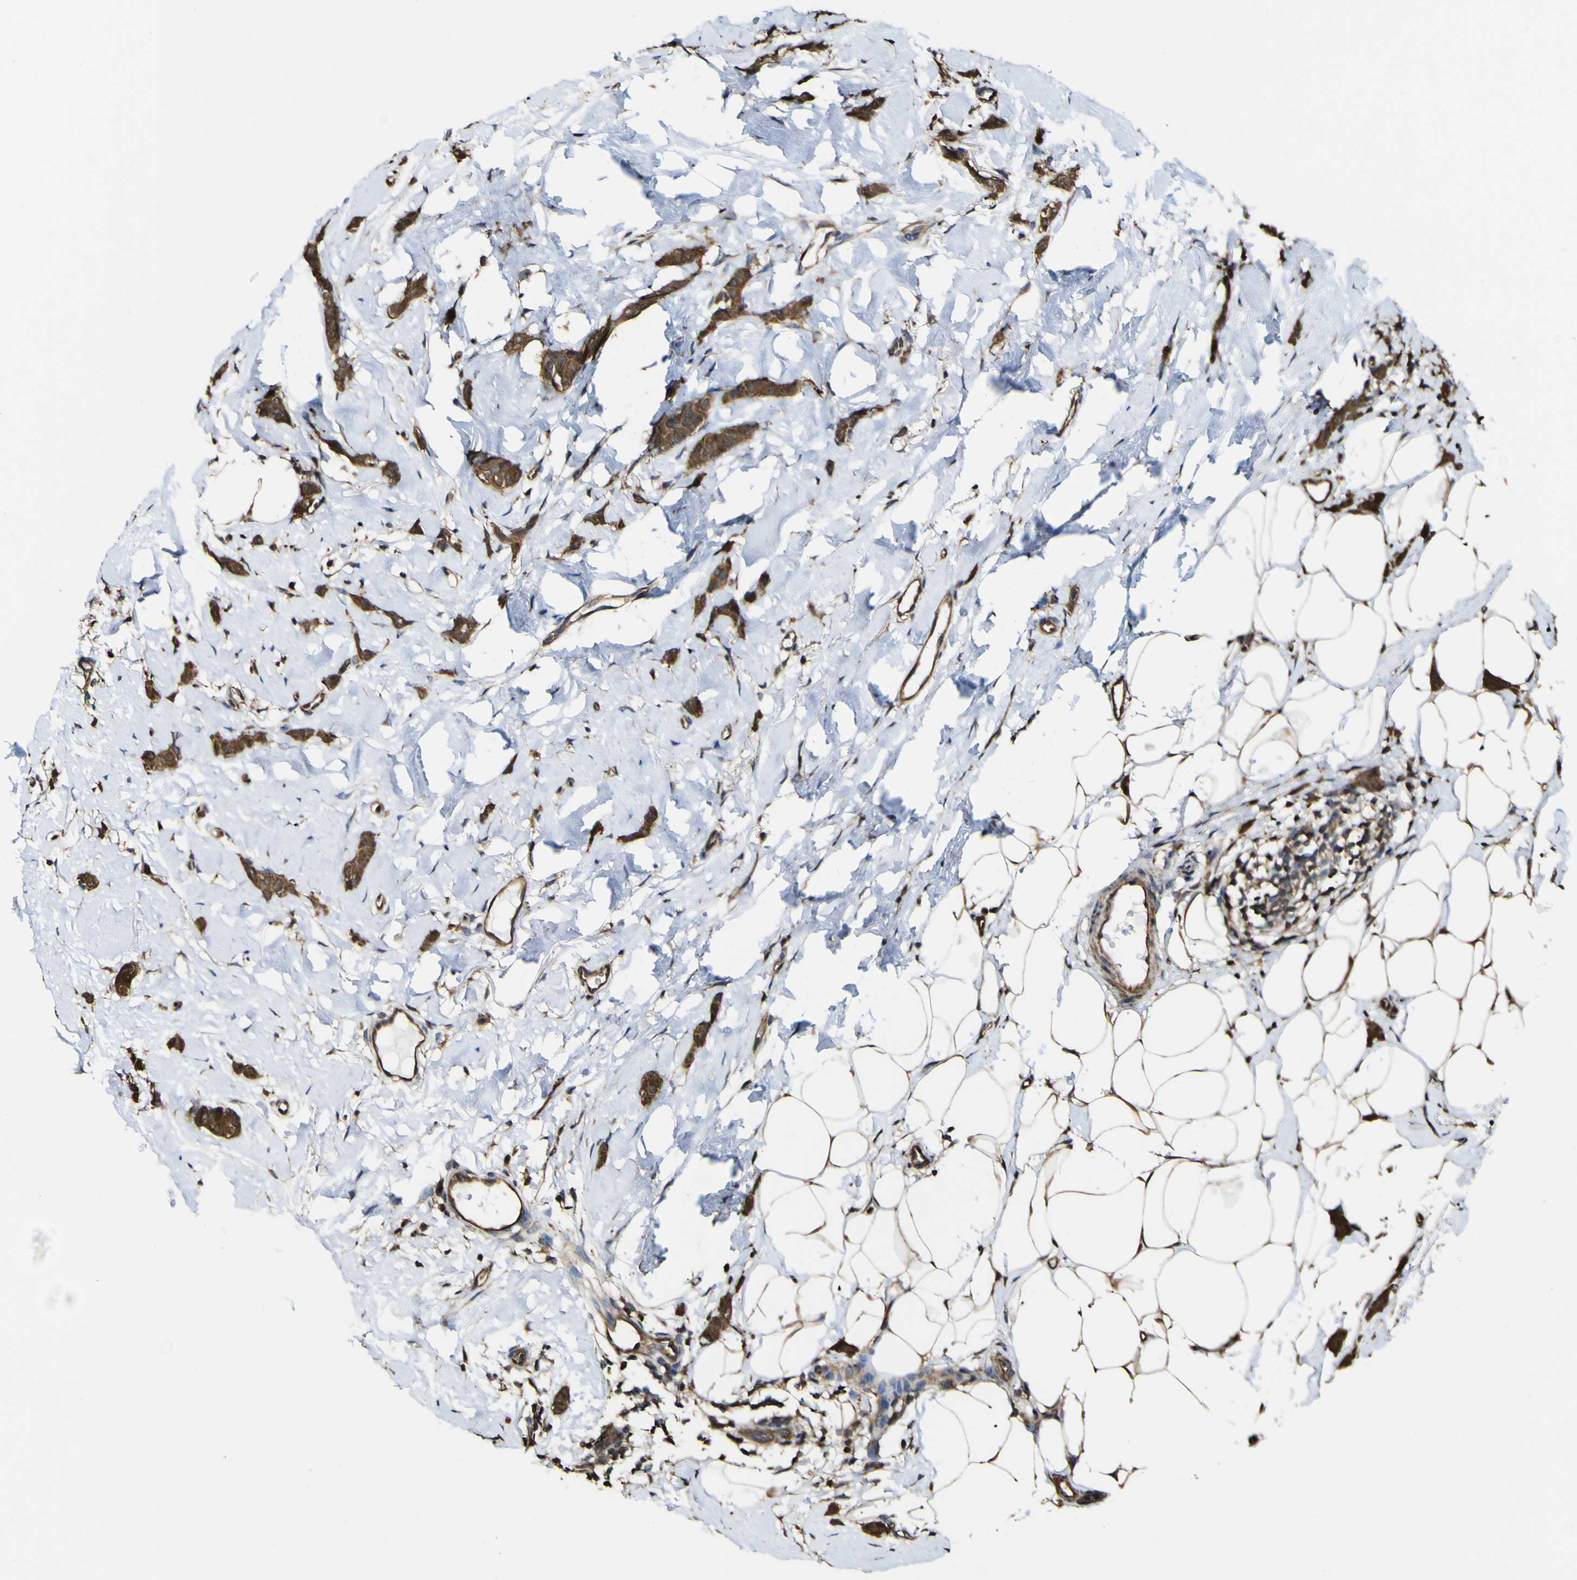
{"staining": {"intensity": "moderate", "quantity": ">75%", "location": "cytoplasmic/membranous"}, "tissue": "breast cancer", "cell_type": "Tumor cells", "image_type": "cancer", "snomed": [{"axis": "morphology", "description": "Lobular carcinoma"}, {"axis": "topography", "description": "Skin"}, {"axis": "topography", "description": "Breast"}], "caption": "A micrograph of human breast lobular carcinoma stained for a protein shows moderate cytoplasmic/membranous brown staining in tumor cells. (Brightfield microscopy of DAB IHC at high magnification).", "gene": "PTPRR", "patient": {"sex": "female", "age": 46}}